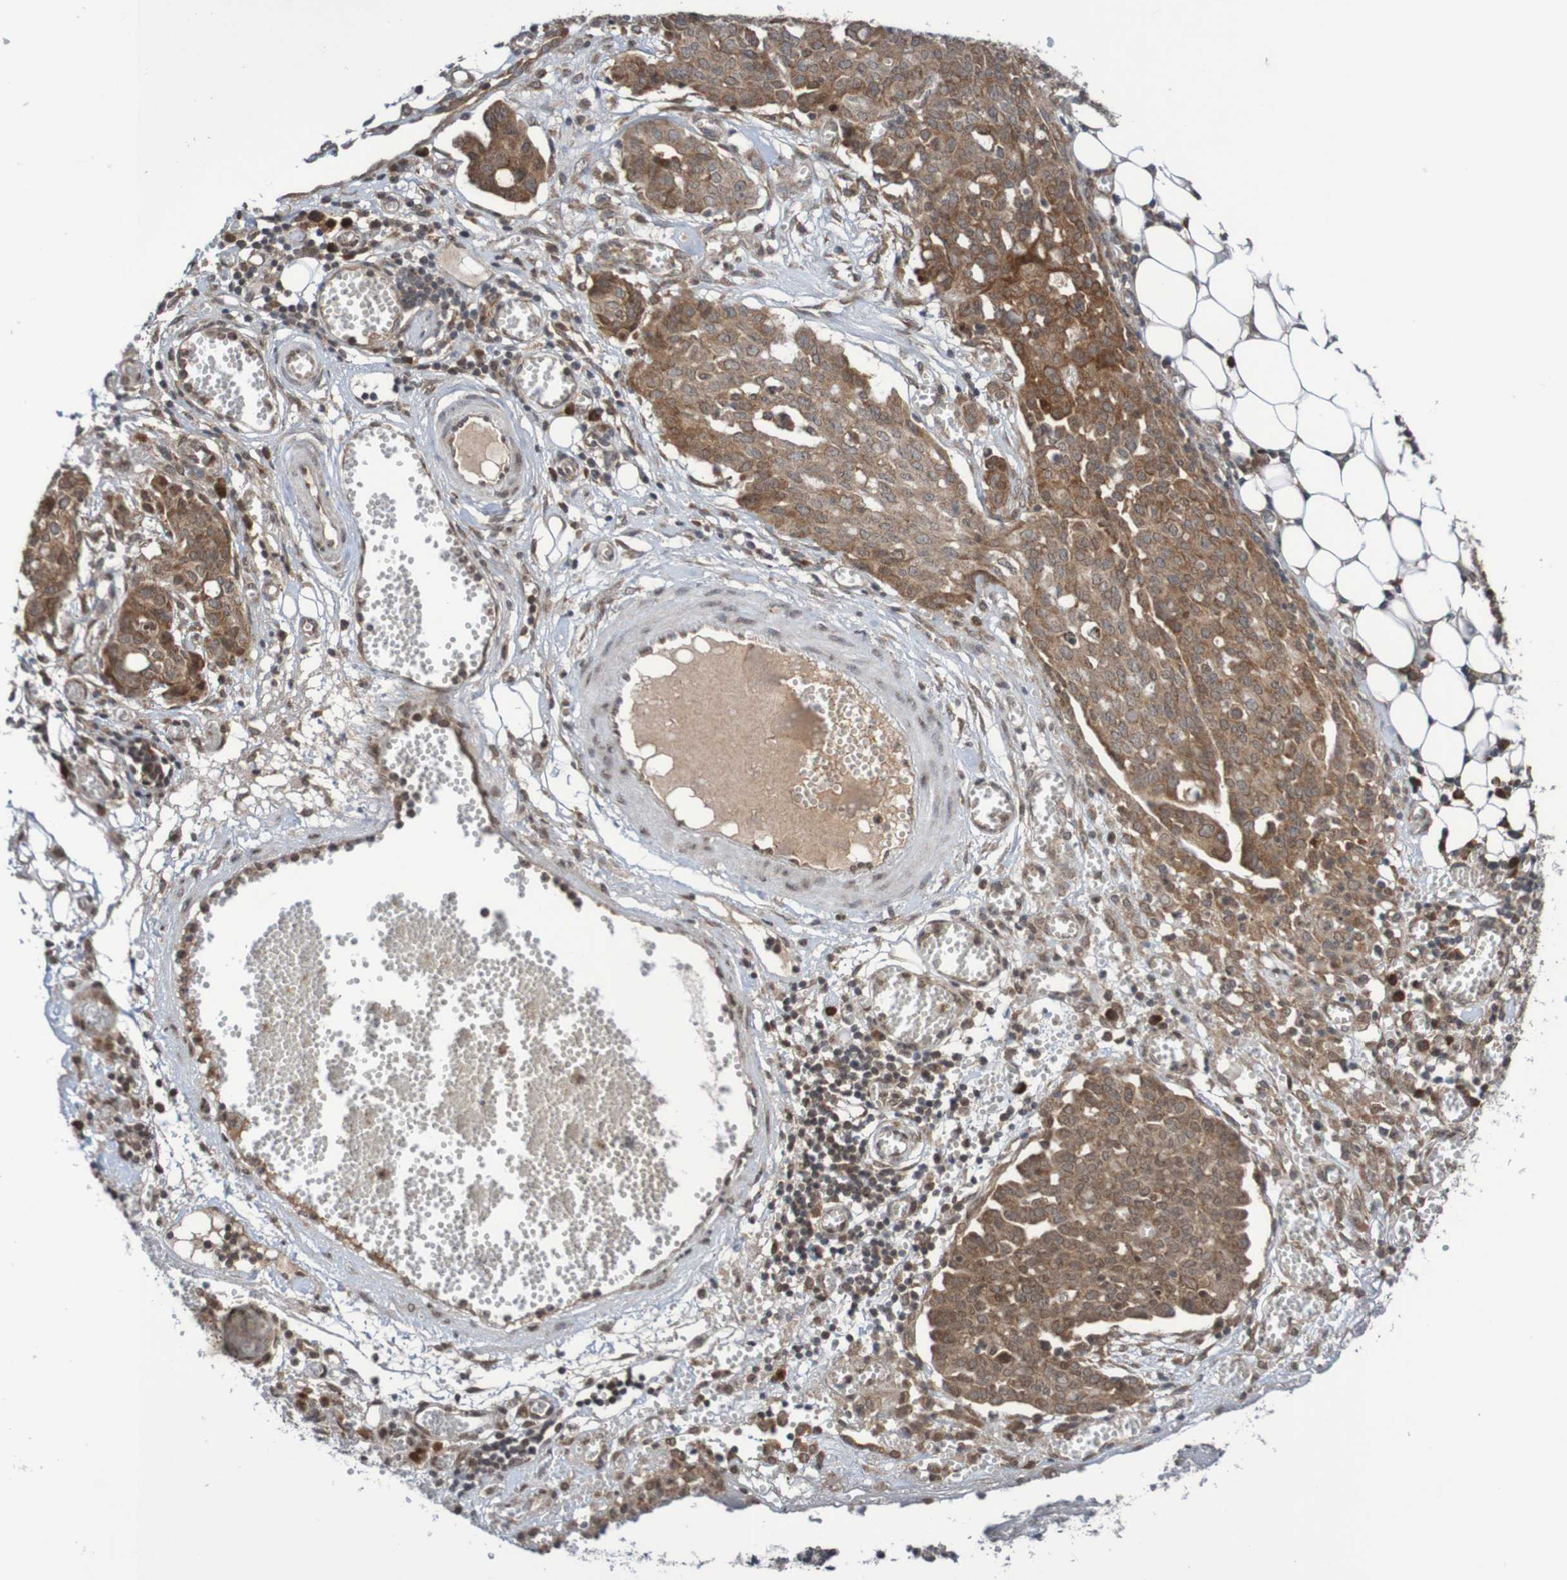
{"staining": {"intensity": "moderate", "quantity": ">75%", "location": "cytoplasmic/membranous"}, "tissue": "ovarian cancer", "cell_type": "Tumor cells", "image_type": "cancer", "snomed": [{"axis": "morphology", "description": "Cystadenocarcinoma, serous, NOS"}, {"axis": "topography", "description": "Soft tissue"}, {"axis": "topography", "description": "Ovary"}], "caption": "Protein staining of ovarian serous cystadenocarcinoma tissue reveals moderate cytoplasmic/membranous staining in about >75% of tumor cells.", "gene": "ITLN1", "patient": {"sex": "female", "age": 57}}